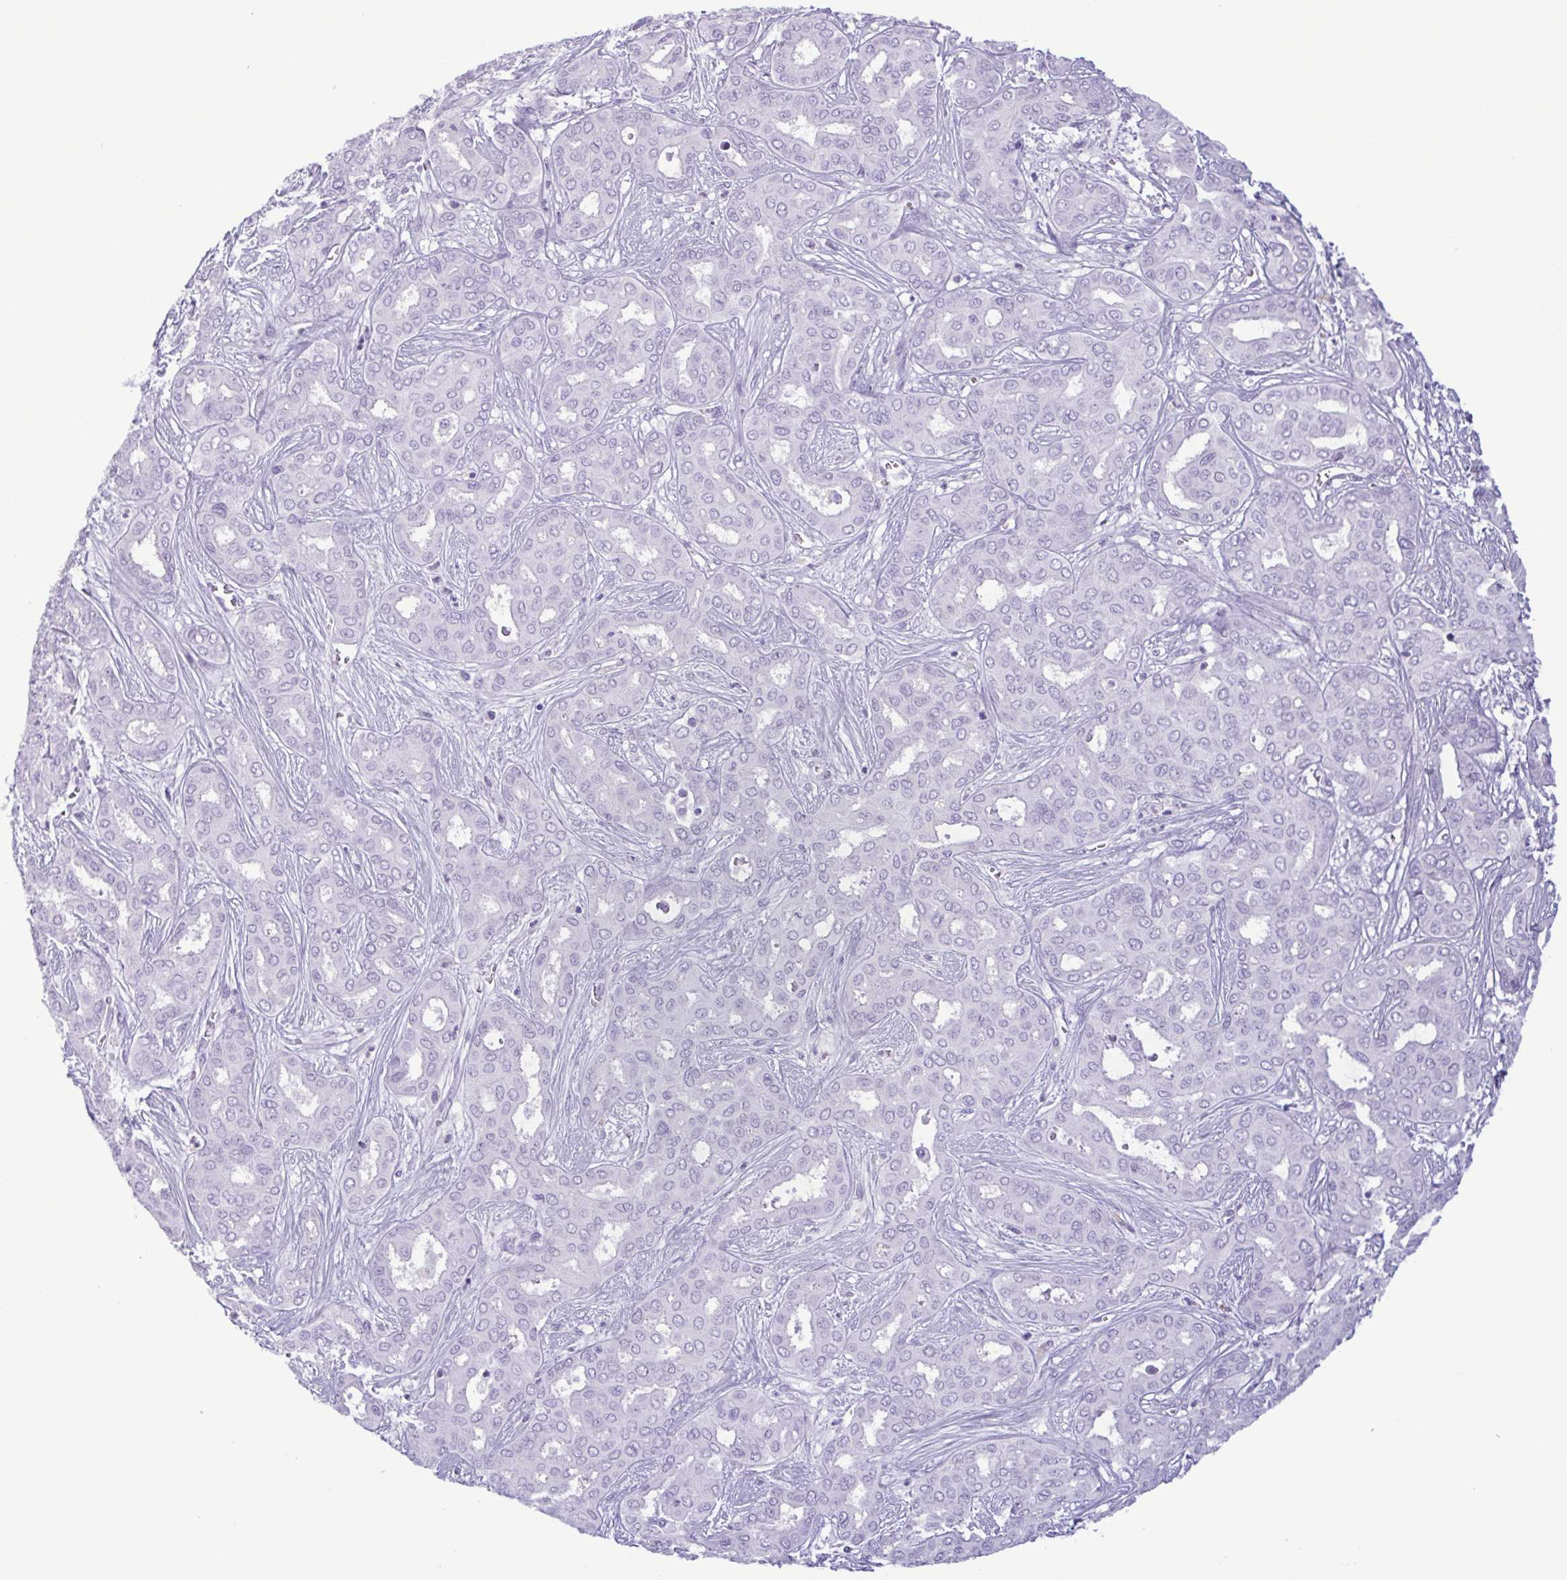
{"staining": {"intensity": "negative", "quantity": "none", "location": "none"}, "tissue": "liver cancer", "cell_type": "Tumor cells", "image_type": "cancer", "snomed": [{"axis": "morphology", "description": "Cholangiocarcinoma"}, {"axis": "topography", "description": "Liver"}], "caption": "DAB (3,3'-diaminobenzidine) immunohistochemical staining of human liver cholangiocarcinoma exhibits no significant staining in tumor cells.", "gene": "LTF", "patient": {"sex": "female", "age": 64}}